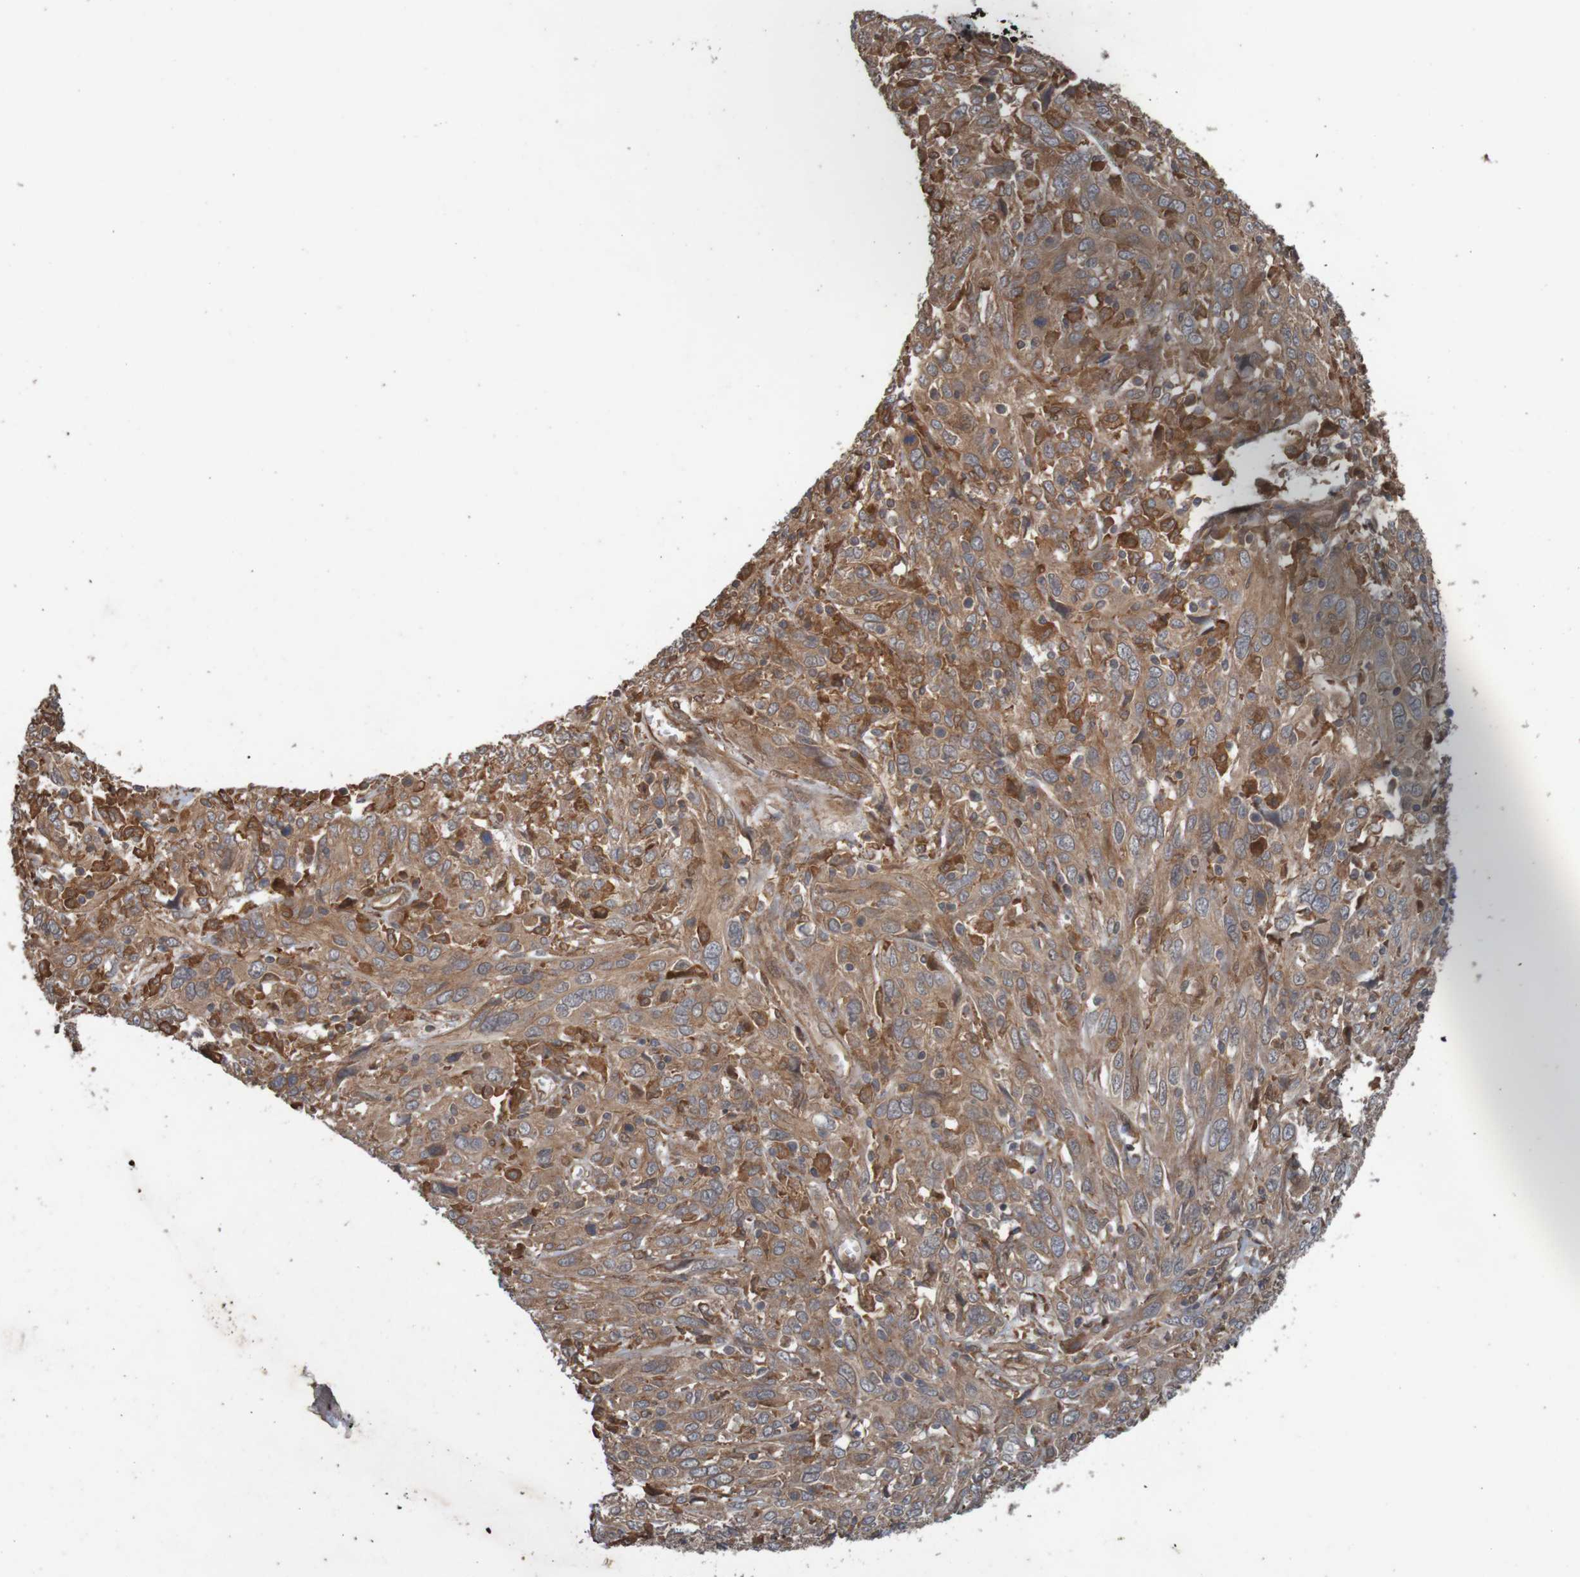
{"staining": {"intensity": "moderate", "quantity": ">75%", "location": "cytoplasmic/membranous"}, "tissue": "cervical cancer", "cell_type": "Tumor cells", "image_type": "cancer", "snomed": [{"axis": "morphology", "description": "Squamous cell carcinoma, NOS"}, {"axis": "topography", "description": "Cervix"}], "caption": "IHC photomicrograph of neoplastic tissue: squamous cell carcinoma (cervical) stained using immunohistochemistry displays medium levels of moderate protein expression localized specifically in the cytoplasmic/membranous of tumor cells, appearing as a cytoplasmic/membranous brown color.", "gene": "ARHGEF11", "patient": {"sex": "female", "age": 46}}